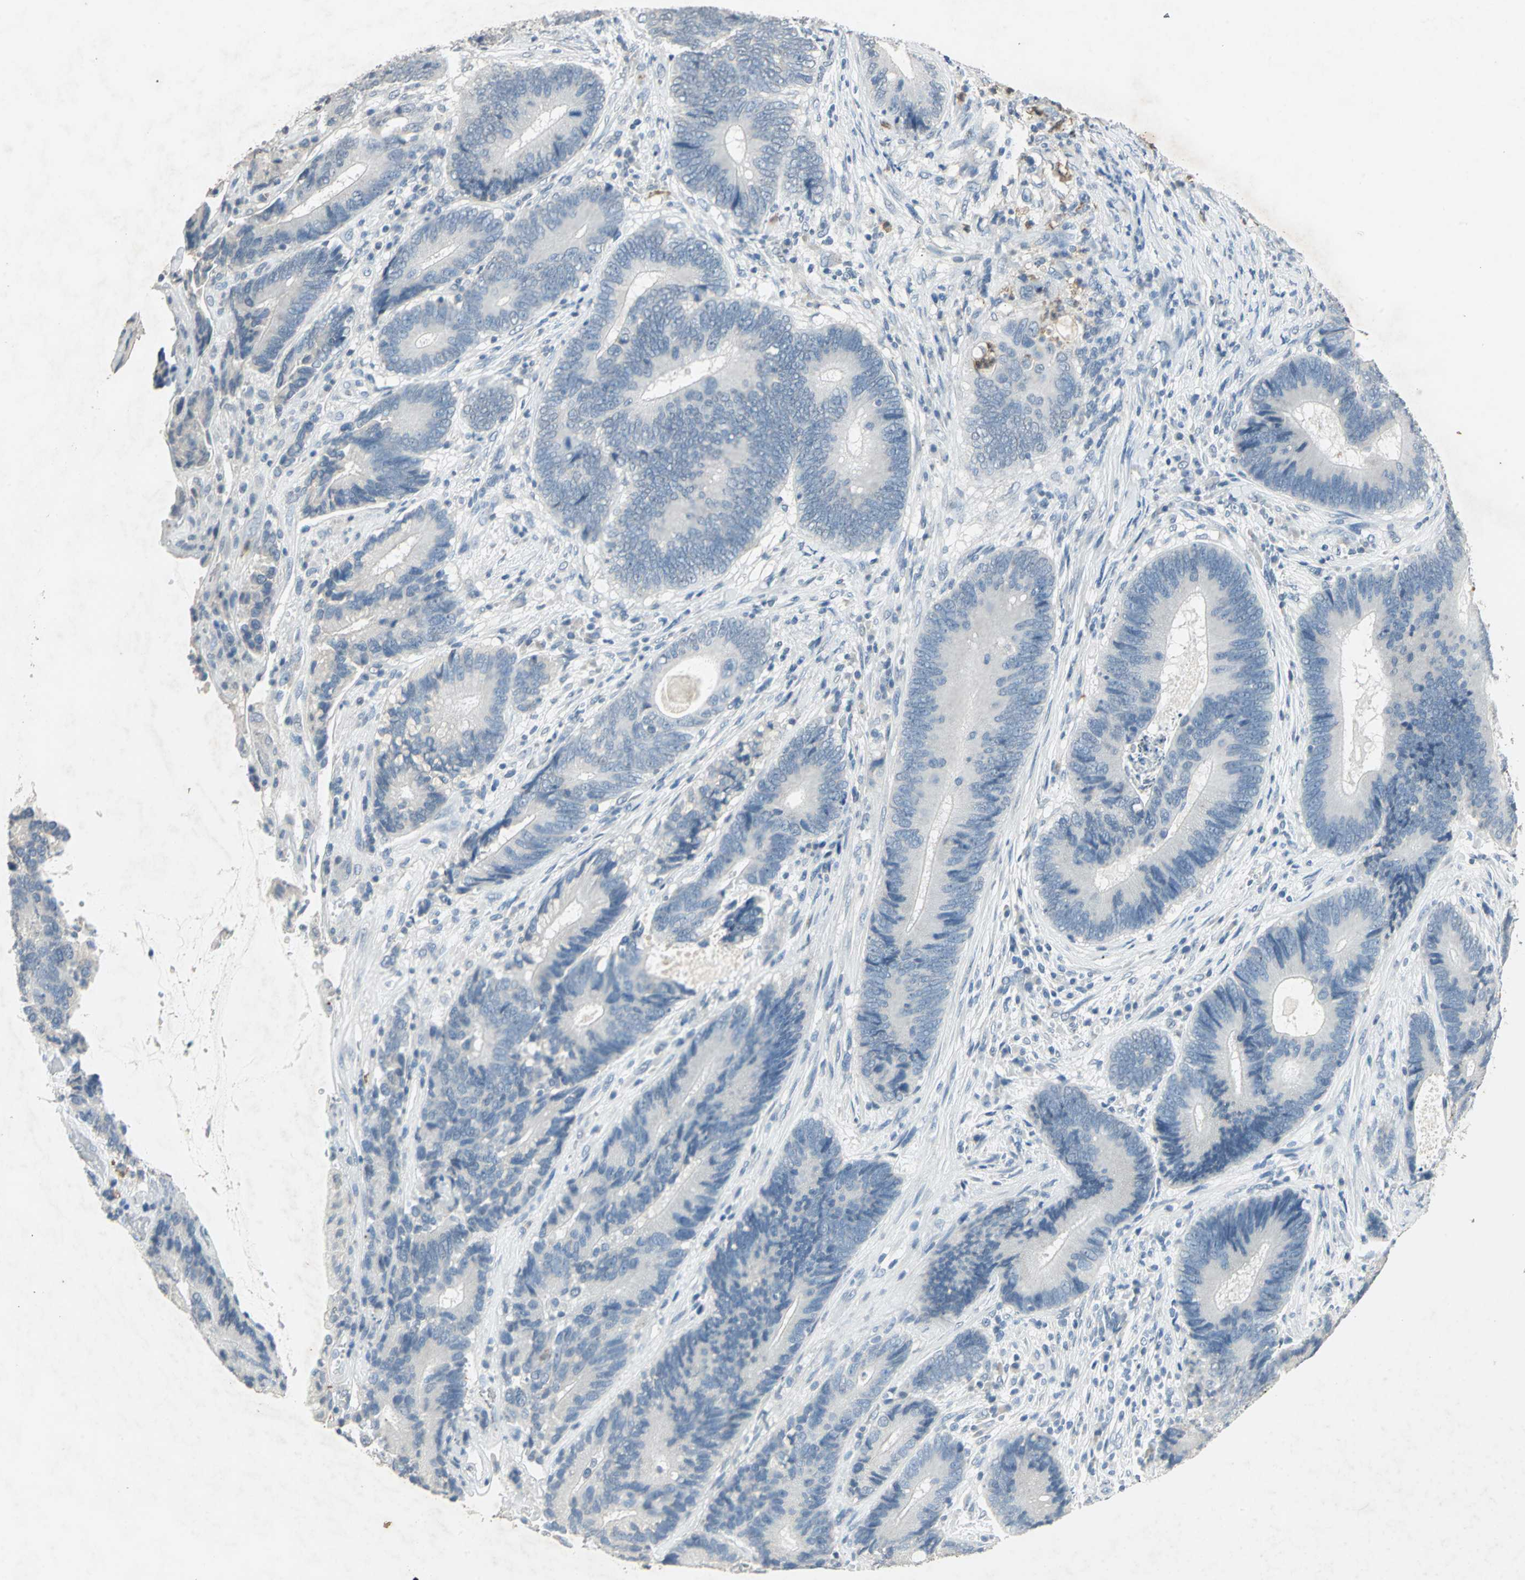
{"staining": {"intensity": "negative", "quantity": "none", "location": "none"}, "tissue": "colorectal cancer", "cell_type": "Tumor cells", "image_type": "cancer", "snomed": [{"axis": "morphology", "description": "Adenocarcinoma, NOS"}, {"axis": "topography", "description": "Colon"}], "caption": "Colorectal cancer (adenocarcinoma) stained for a protein using immunohistochemistry (IHC) exhibits no expression tumor cells.", "gene": "CAMK2B", "patient": {"sex": "female", "age": 78}}